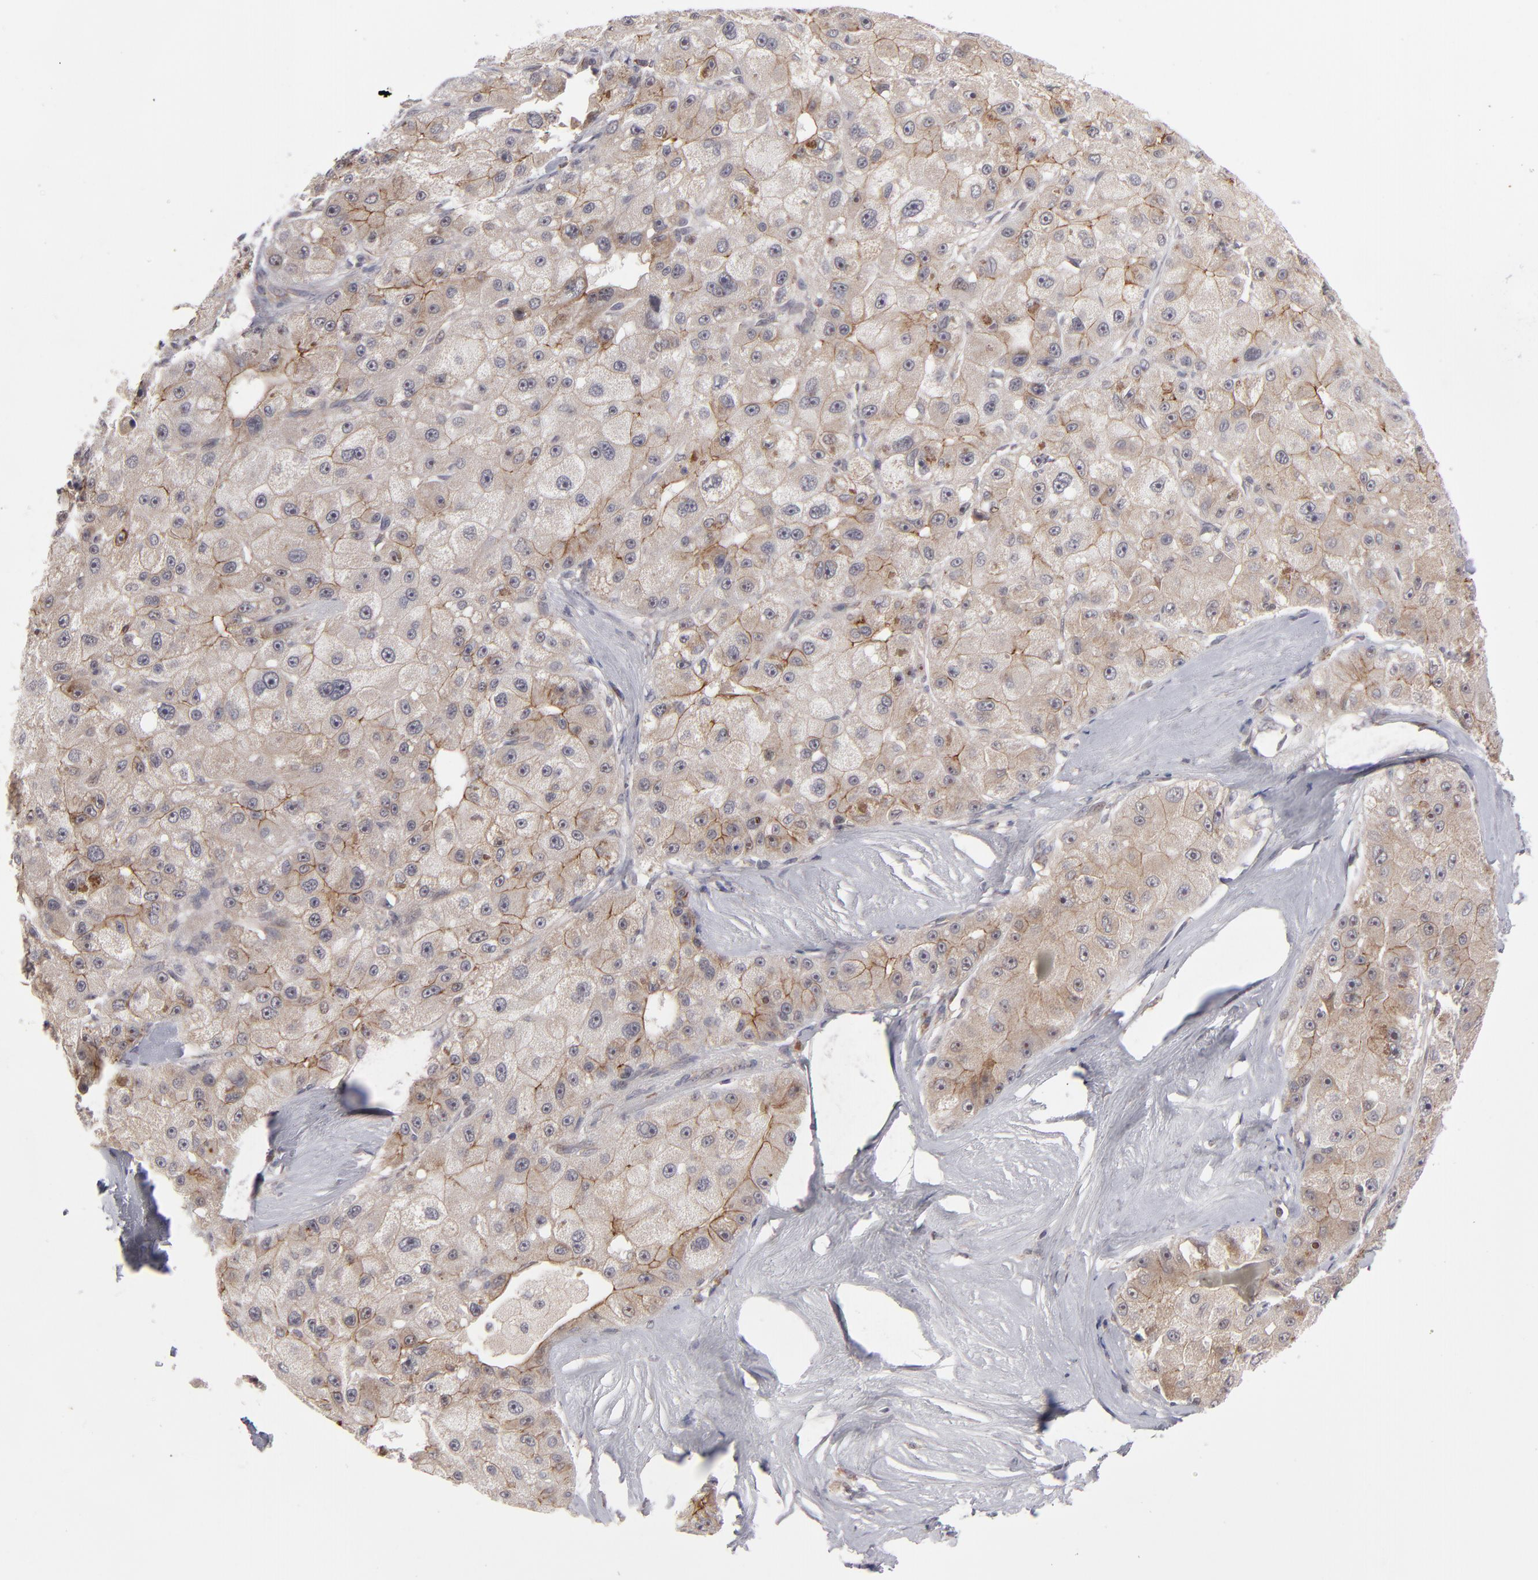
{"staining": {"intensity": "weak", "quantity": "<25%", "location": "cytoplasmic/membranous"}, "tissue": "liver cancer", "cell_type": "Tumor cells", "image_type": "cancer", "snomed": [{"axis": "morphology", "description": "Carcinoma, Hepatocellular, NOS"}, {"axis": "topography", "description": "Liver"}], "caption": "IHC histopathology image of neoplastic tissue: liver hepatocellular carcinoma stained with DAB (3,3'-diaminobenzidine) displays no significant protein positivity in tumor cells. (DAB (3,3'-diaminobenzidine) immunohistochemistry, high magnification).", "gene": "GLCCI1", "patient": {"sex": "male", "age": 80}}